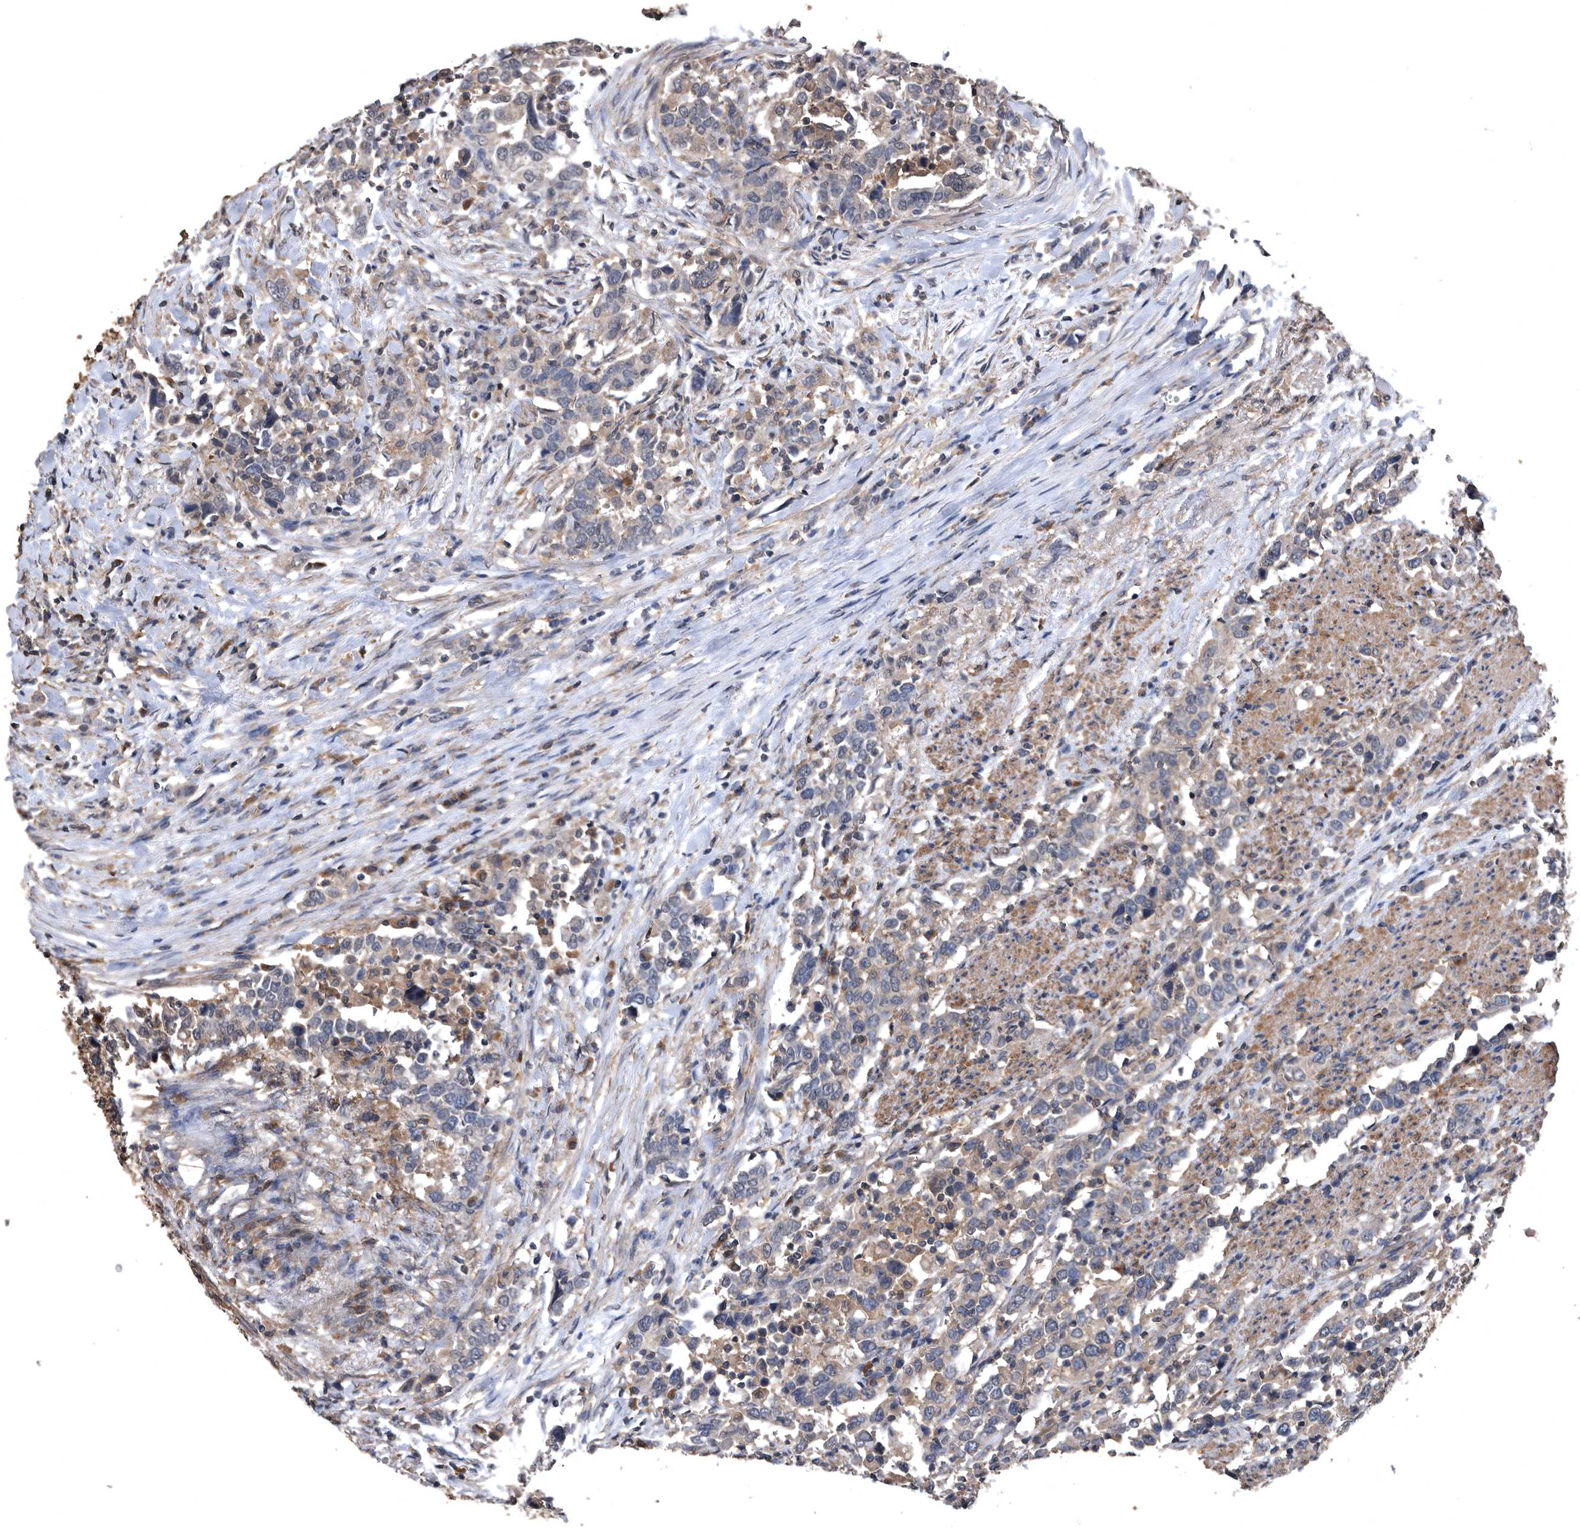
{"staining": {"intensity": "weak", "quantity": "25%-75%", "location": "cytoplasmic/membranous"}, "tissue": "urothelial cancer", "cell_type": "Tumor cells", "image_type": "cancer", "snomed": [{"axis": "morphology", "description": "Urothelial carcinoma, High grade"}, {"axis": "topography", "description": "Urinary bladder"}], "caption": "The immunohistochemical stain labels weak cytoplasmic/membranous expression in tumor cells of urothelial cancer tissue.", "gene": "NRBP1", "patient": {"sex": "male", "age": 61}}